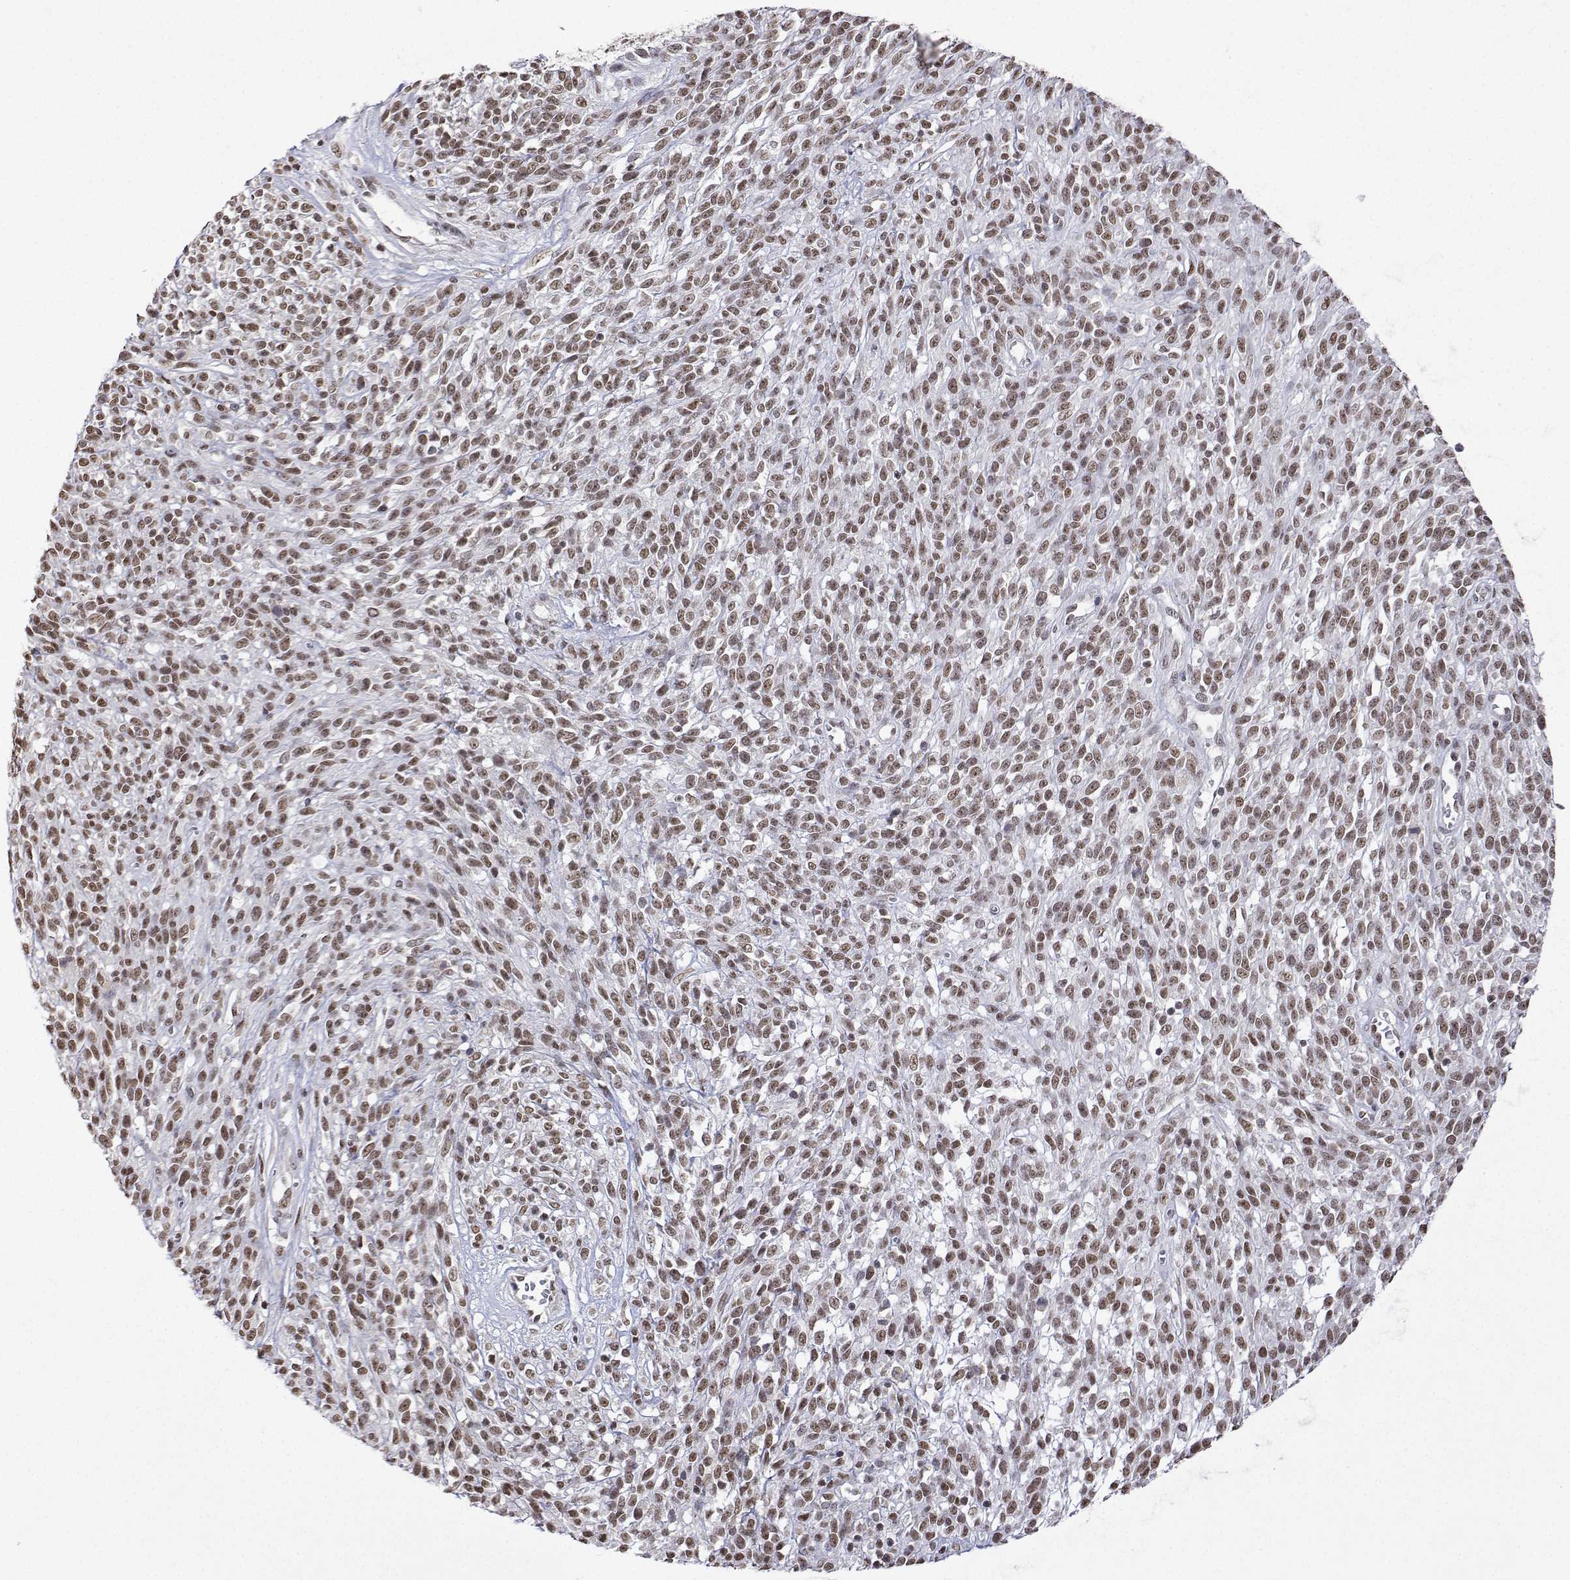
{"staining": {"intensity": "moderate", "quantity": ">75%", "location": "nuclear"}, "tissue": "melanoma", "cell_type": "Tumor cells", "image_type": "cancer", "snomed": [{"axis": "morphology", "description": "Malignant melanoma, NOS"}, {"axis": "topography", "description": "Skin"}, {"axis": "topography", "description": "Skin of trunk"}], "caption": "This photomicrograph demonstrates immunohistochemistry (IHC) staining of human malignant melanoma, with medium moderate nuclear positivity in about >75% of tumor cells.", "gene": "XPC", "patient": {"sex": "male", "age": 74}}